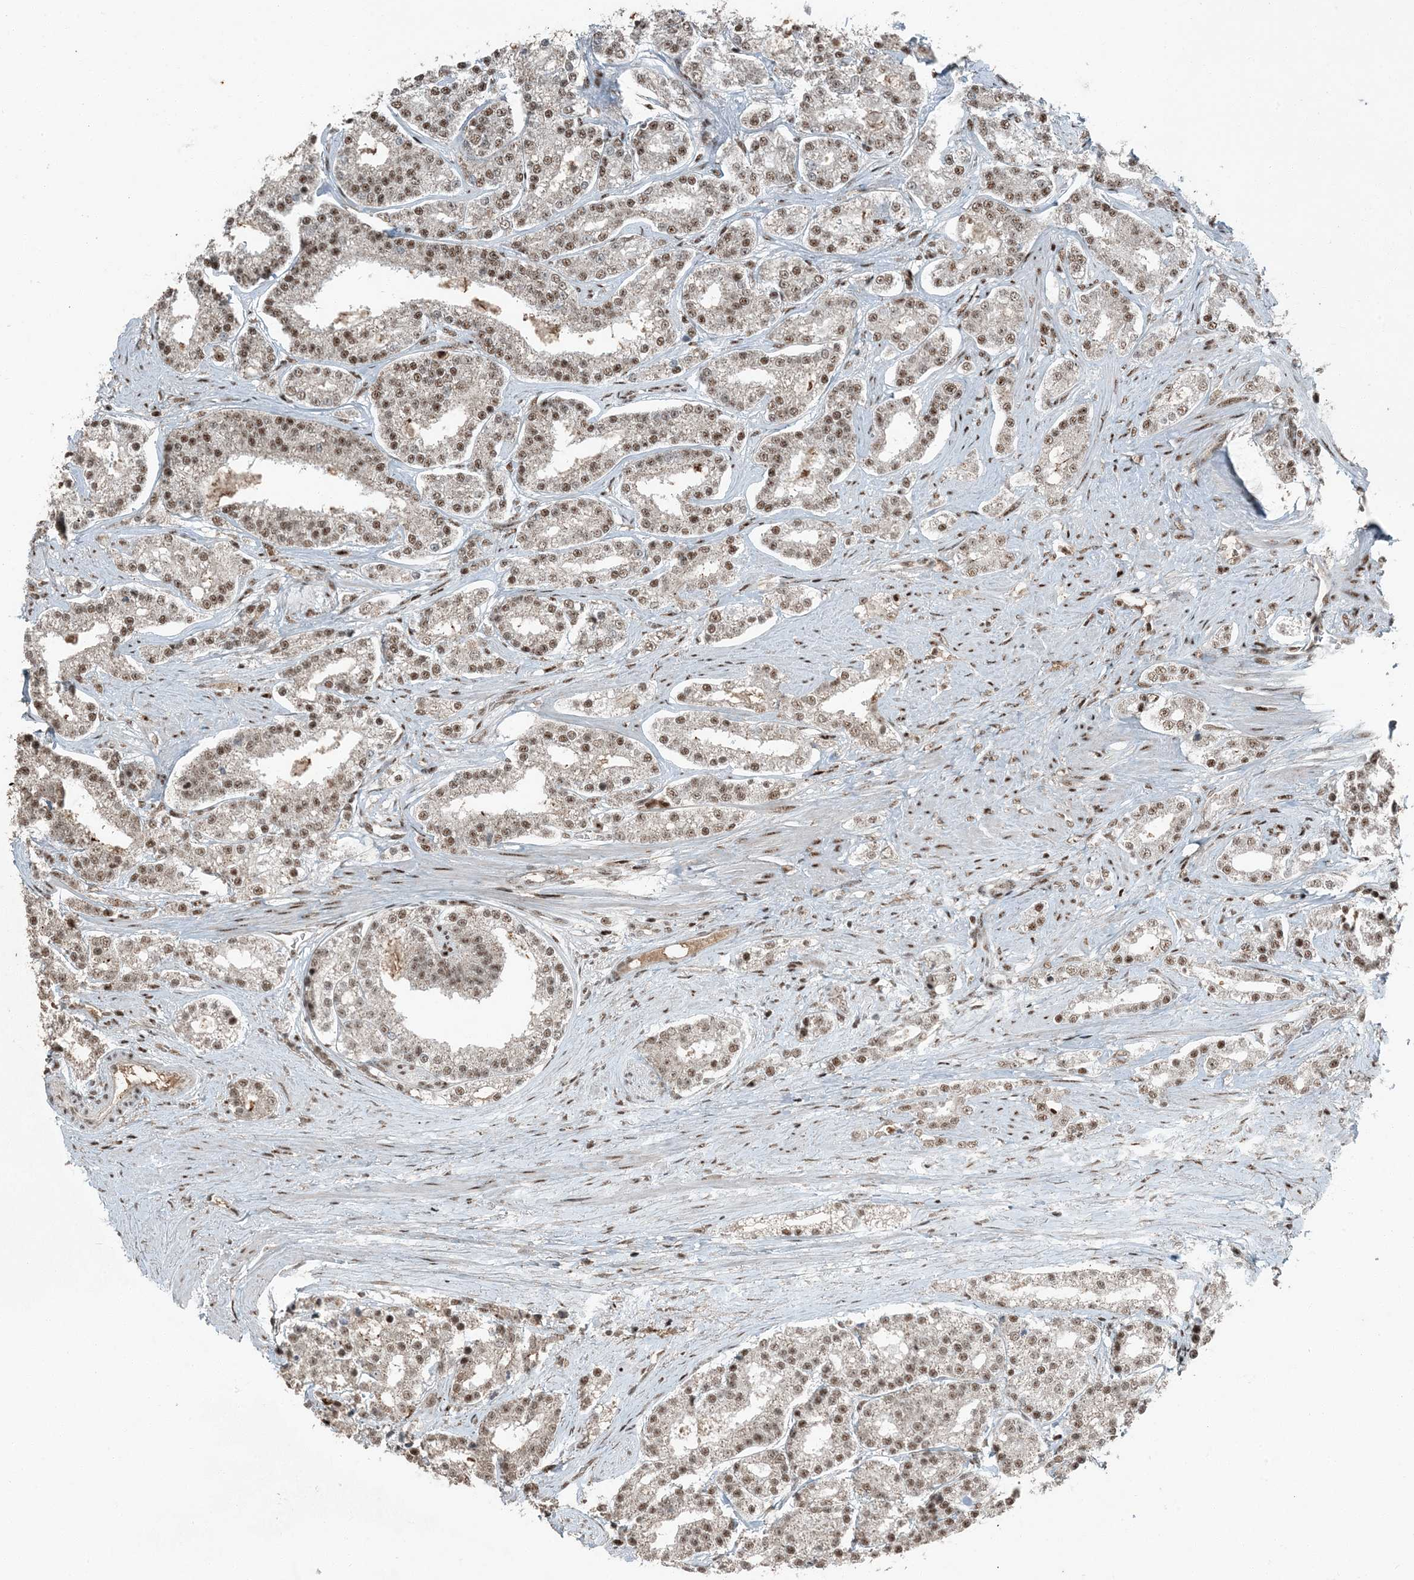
{"staining": {"intensity": "moderate", "quantity": ">75%", "location": "nuclear"}, "tissue": "prostate cancer", "cell_type": "Tumor cells", "image_type": "cancer", "snomed": [{"axis": "morphology", "description": "Normal tissue, NOS"}, {"axis": "morphology", "description": "Adenocarcinoma, High grade"}, {"axis": "topography", "description": "Prostate"}], "caption": "Immunohistochemical staining of human prostate high-grade adenocarcinoma displays moderate nuclear protein staining in approximately >75% of tumor cells. Nuclei are stained in blue.", "gene": "TADA2B", "patient": {"sex": "male", "age": 83}}